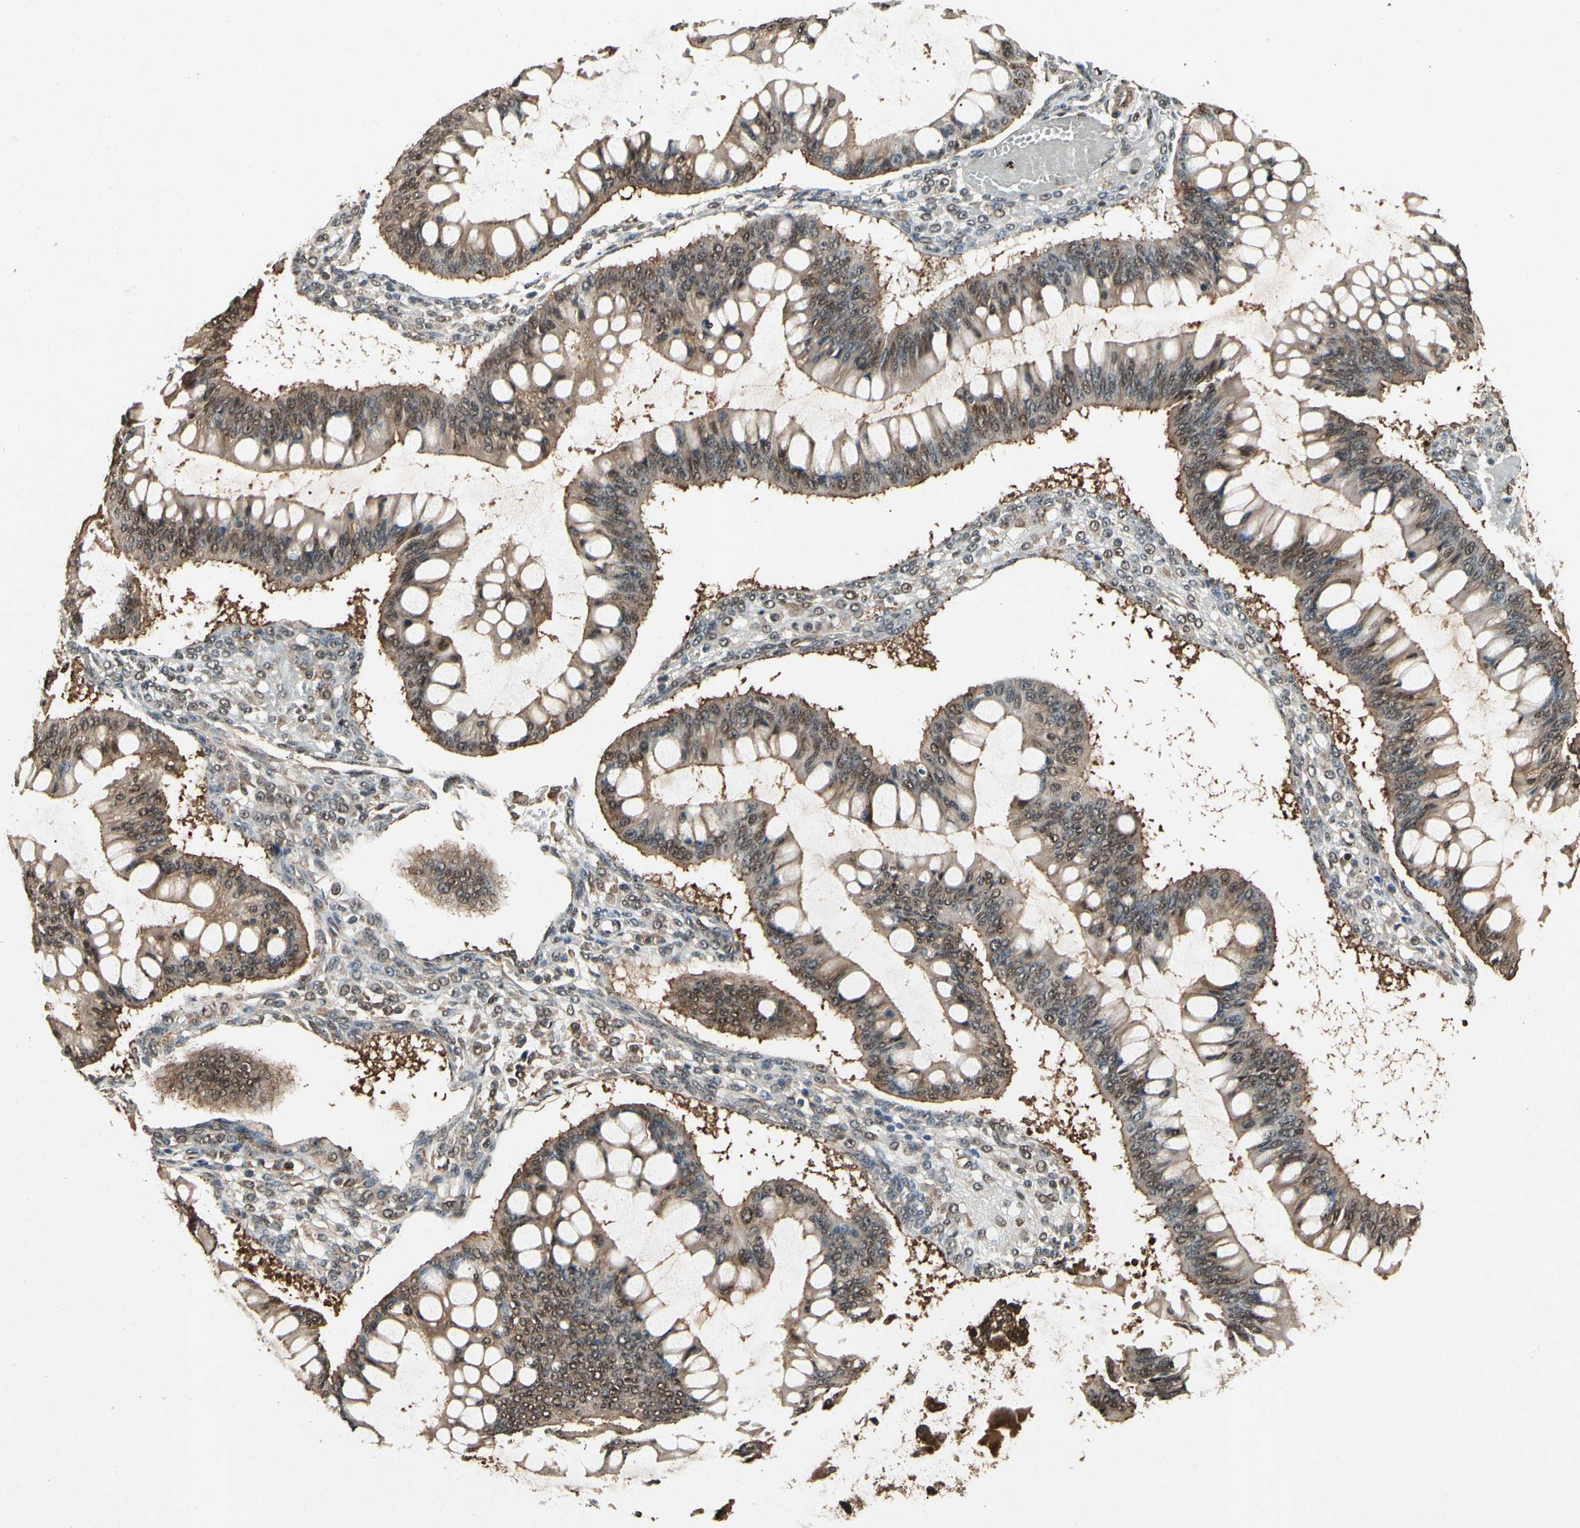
{"staining": {"intensity": "weak", "quantity": ">75%", "location": "cytoplasmic/membranous"}, "tissue": "ovarian cancer", "cell_type": "Tumor cells", "image_type": "cancer", "snomed": [{"axis": "morphology", "description": "Cystadenocarcinoma, mucinous, NOS"}, {"axis": "topography", "description": "Ovary"}], "caption": "This image shows ovarian cancer (mucinous cystadenocarcinoma) stained with immunohistochemistry (IHC) to label a protein in brown. The cytoplasmic/membranous of tumor cells show weak positivity for the protein. Nuclei are counter-stained blue.", "gene": "YWHAQ", "patient": {"sex": "female", "age": 73}}